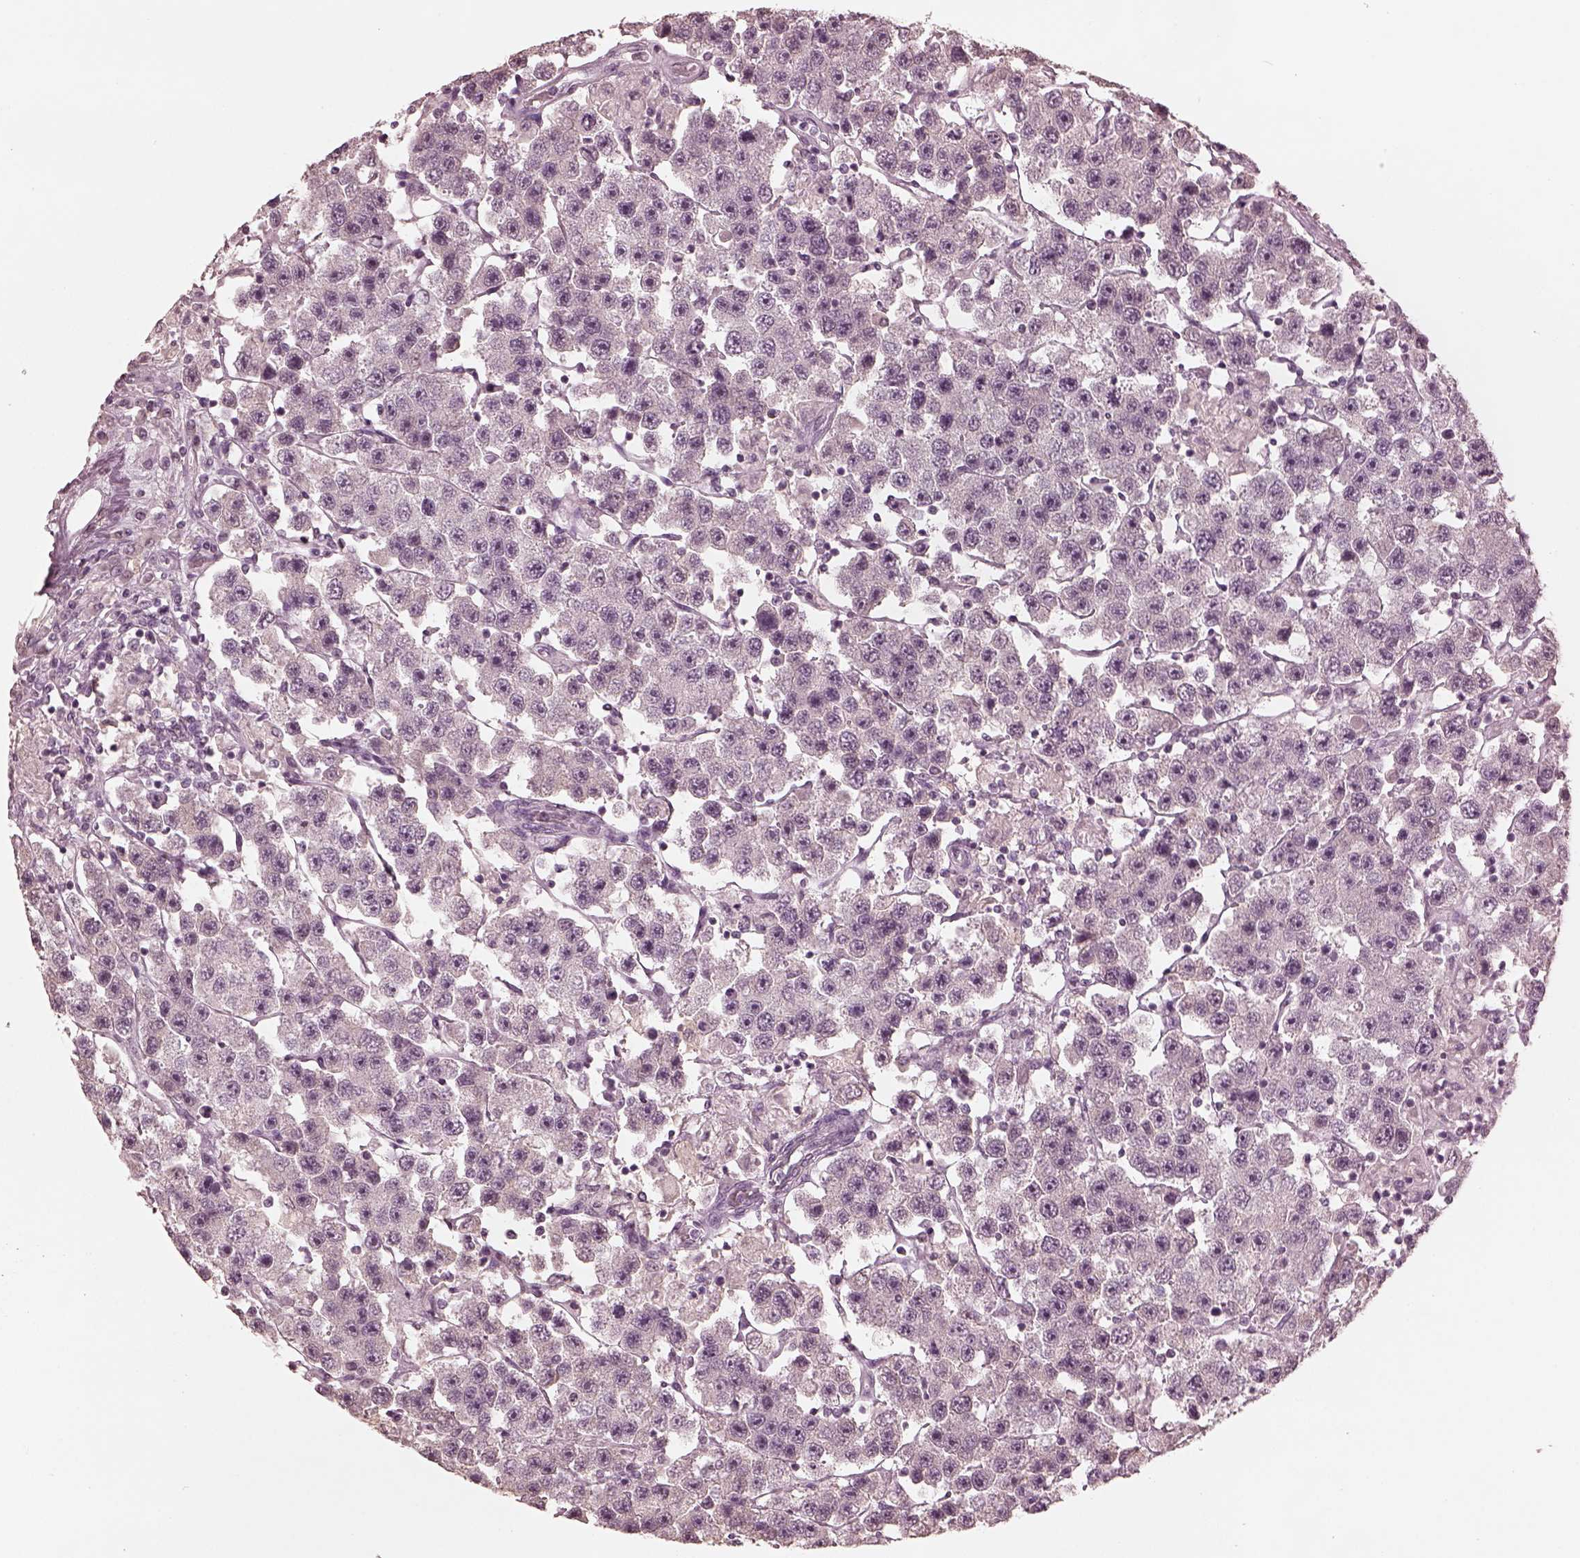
{"staining": {"intensity": "negative", "quantity": "none", "location": "none"}, "tissue": "testis cancer", "cell_type": "Tumor cells", "image_type": "cancer", "snomed": [{"axis": "morphology", "description": "Seminoma, NOS"}, {"axis": "topography", "description": "Testis"}], "caption": "High magnification brightfield microscopy of testis seminoma stained with DAB (3,3'-diaminobenzidine) (brown) and counterstained with hematoxylin (blue): tumor cells show no significant expression.", "gene": "KRT79", "patient": {"sex": "male", "age": 45}}